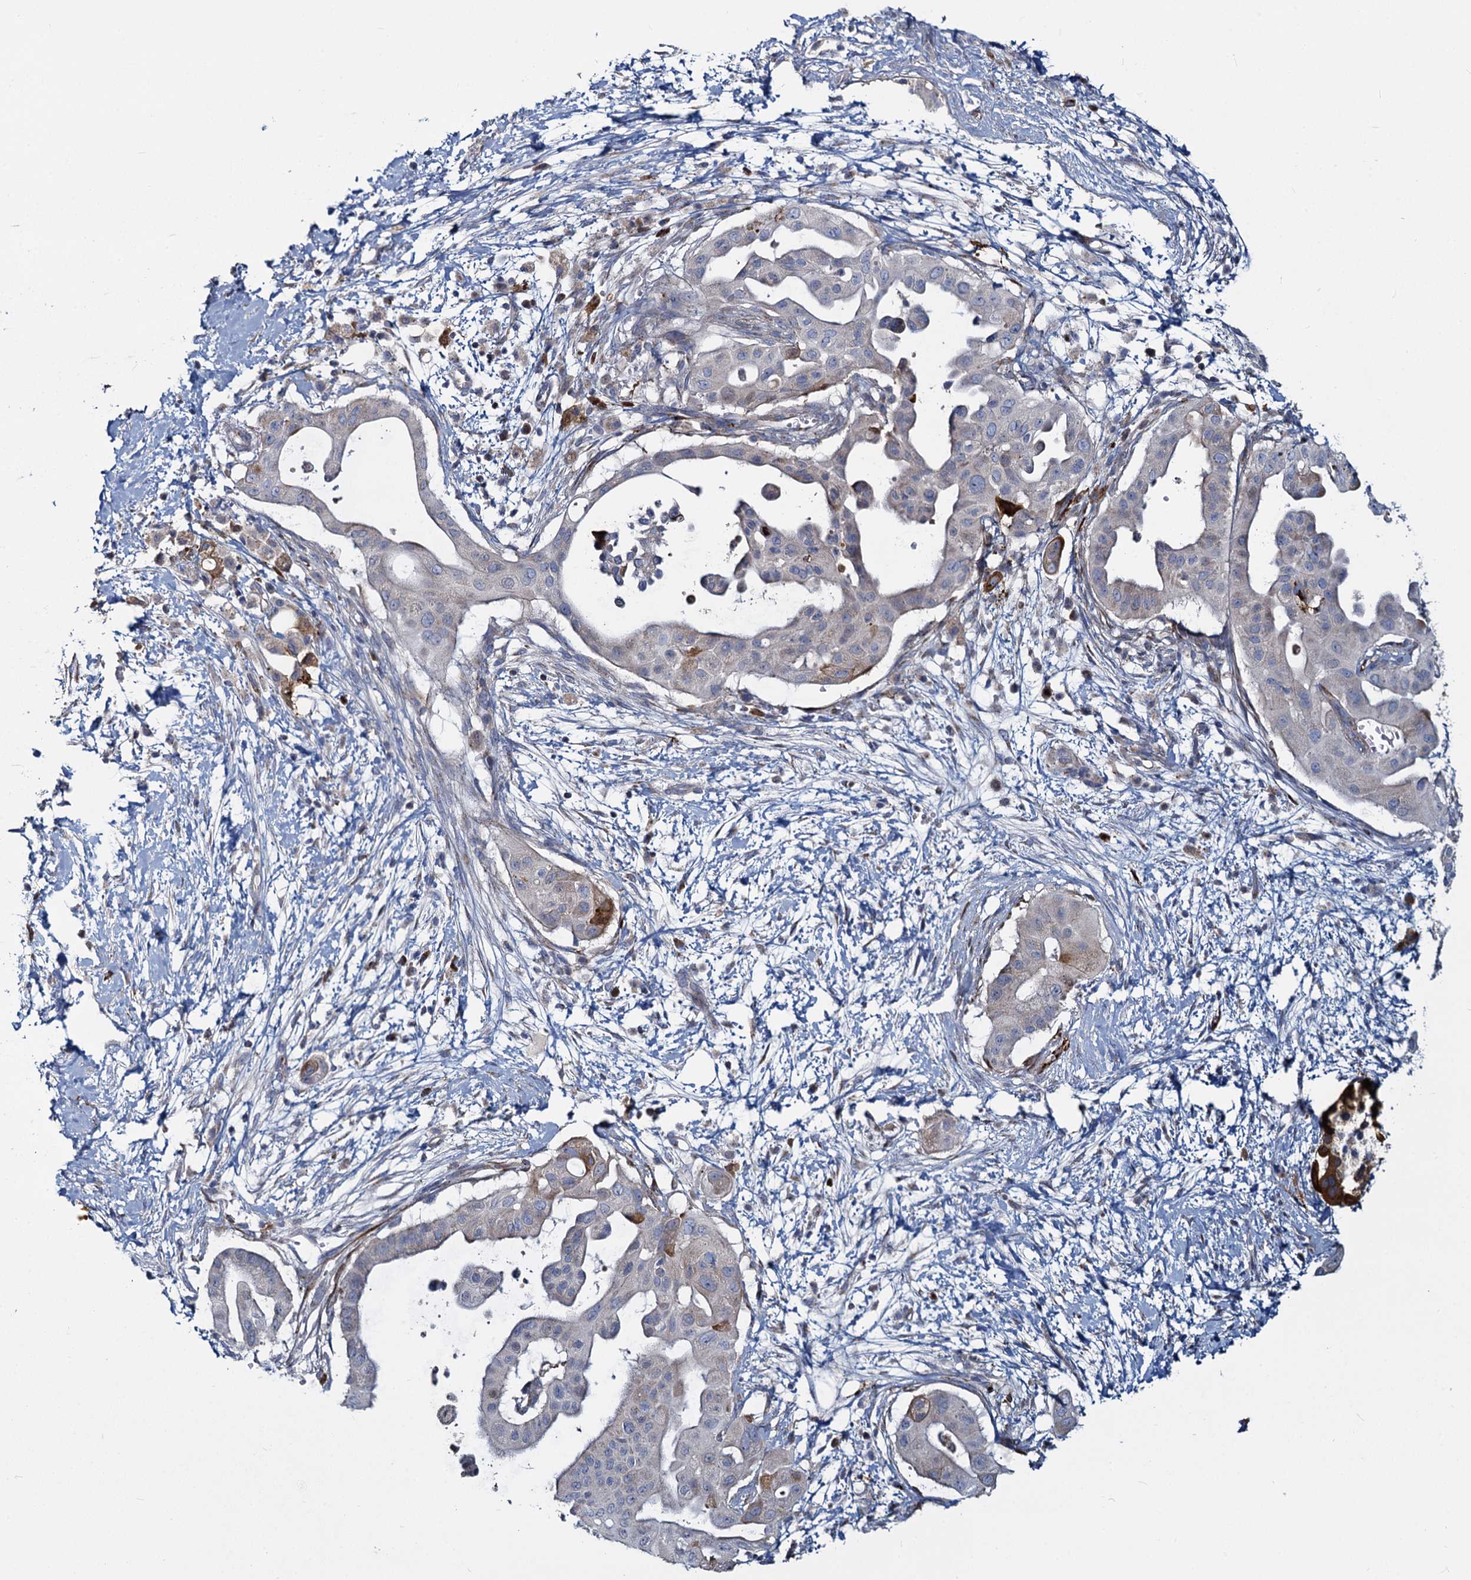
{"staining": {"intensity": "weak", "quantity": "<25%", "location": "cytoplasmic/membranous"}, "tissue": "pancreatic cancer", "cell_type": "Tumor cells", "image_type": "cancer", "snomed": [{"axis": "morphology", "description": "Adenocarcinoma, NOS"}, {"axis": "topography", "description": "Pancreas"}], "caption": "There is no significant positivity in tumor cells of pancreatic adenocarcinoma.", "gene": "DCUN1D2", "patient": {"sex": "male", "age": 68}}